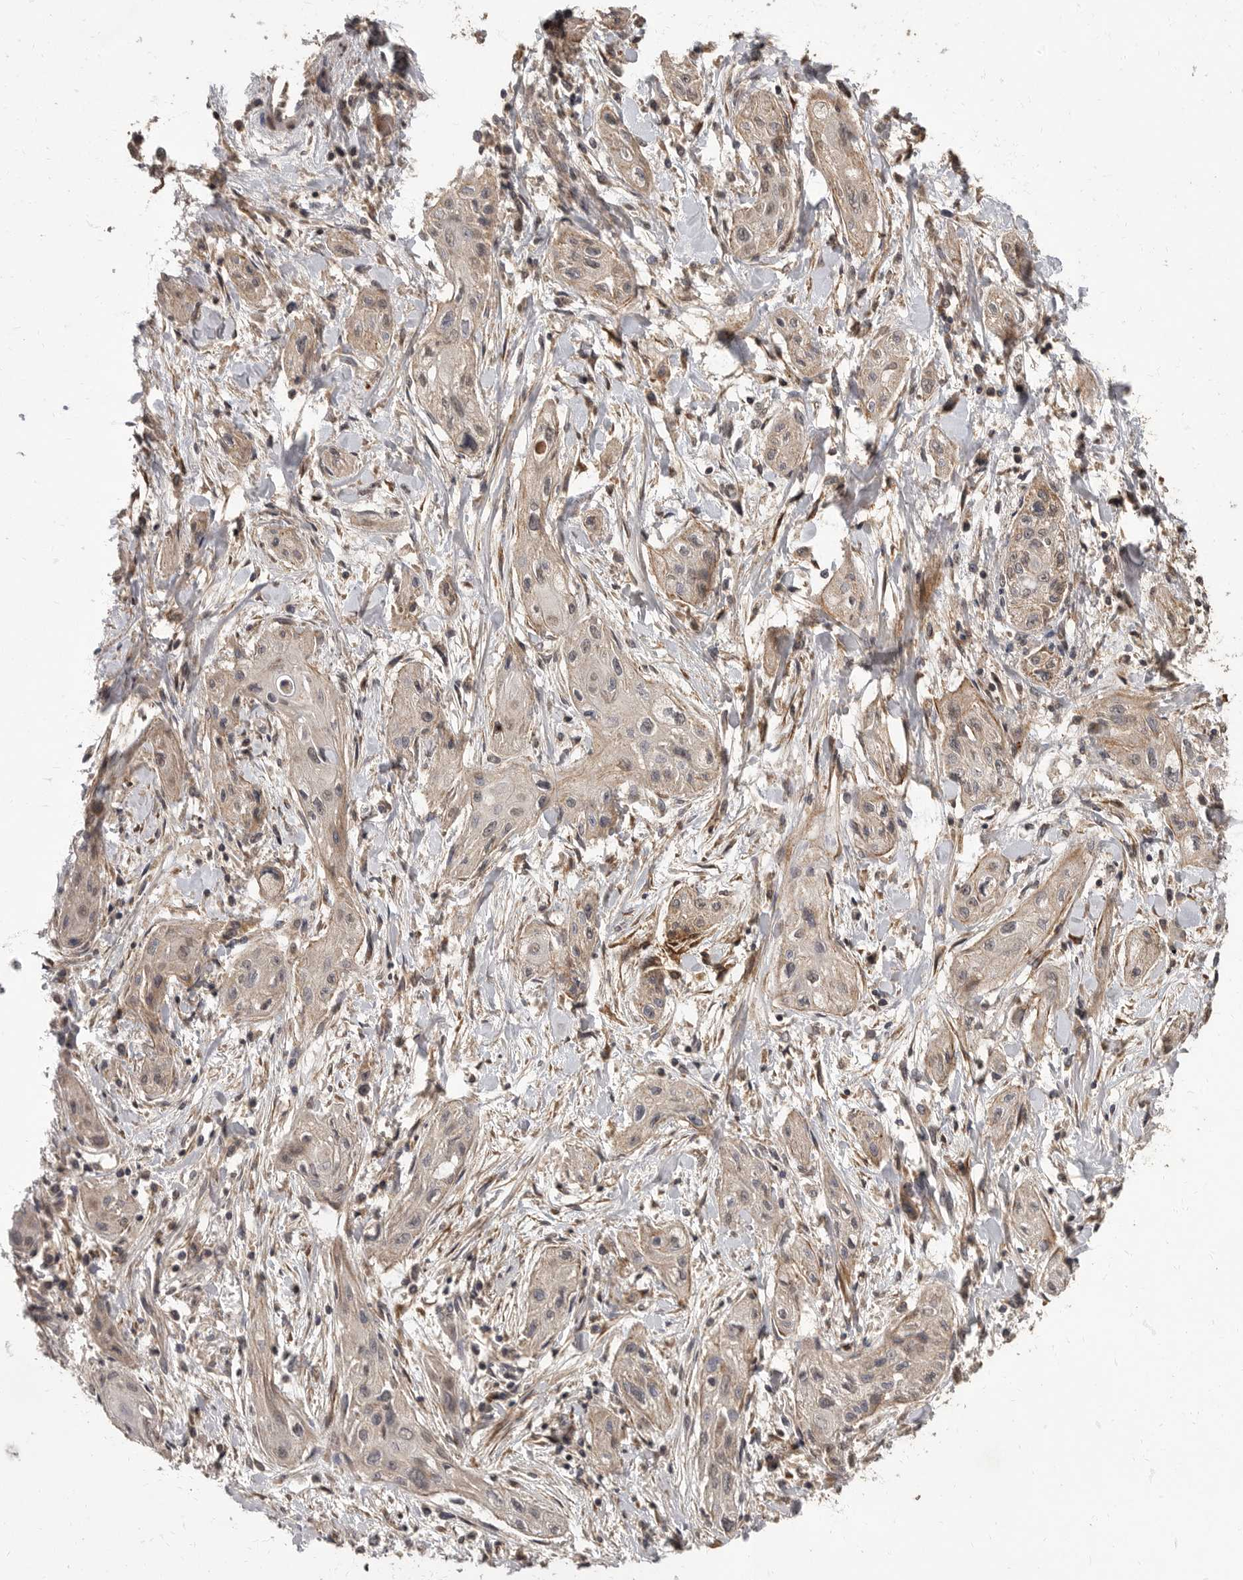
{"staining": {"intensity": "negative", "quantity": "none", "location": "none"}, "tissue": "lung cancer", "cell_type": "Tumor cells", "image_type": "cancer", "snomed": [{"axis": "morphology", "description": "Squamous cell carcinoma, NOS"}, {"axis": "topography", "description": "Lung"}], "caption": "This image is of lung cancer stained with immunohistochemistry to label a protein in brown with the nuclei are counter-stained blue. There is no expression in tumor cells. (DAB immunohistochemistry visualized using brightfield microscopy, high magnification).", "gene": "MAFG", "patient": {"sex": "female", "age": 47}}